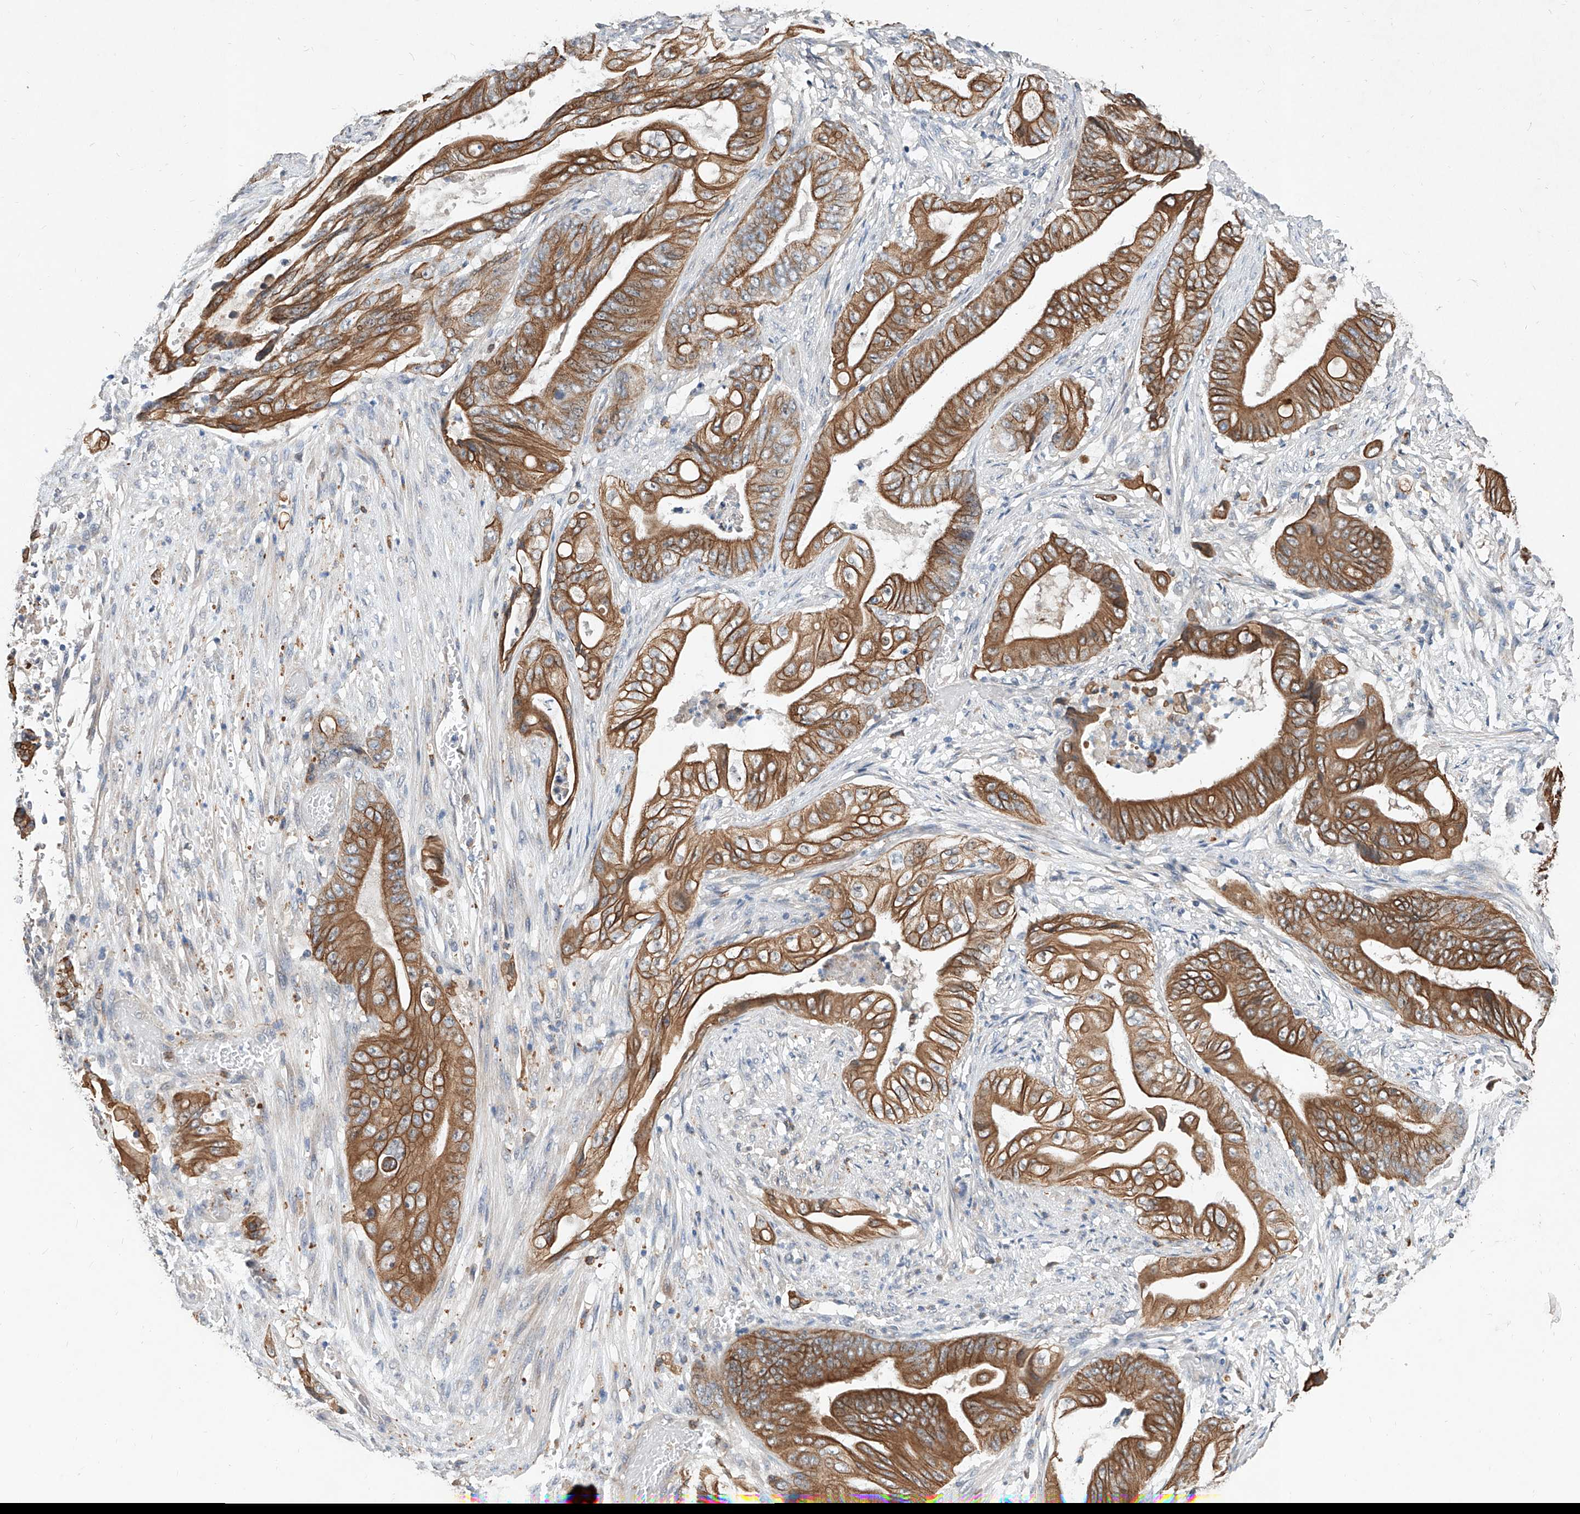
{"staining": {"intensity": "moderate", "quantity": ">75%", "location": "cytoplasmic/membranous"}, "tissue": "stomach cancer", "cell_type": "Tumor cells", "image_type": "cancer", "snomed": [{"axis": "morphology", "description": "Adenocarcinoma, NOS"}, {"axis": "topography", "description": "Stomach"}], "caption": "Protein positivity by immunohistochemistry demonstrates moderate cytoplasmic/membranous staining in about >75% of tumor cells in stomach adenocarcinoma.", "gene": "MFSD4B", "patient": {"sex": "female", "age": 73}}